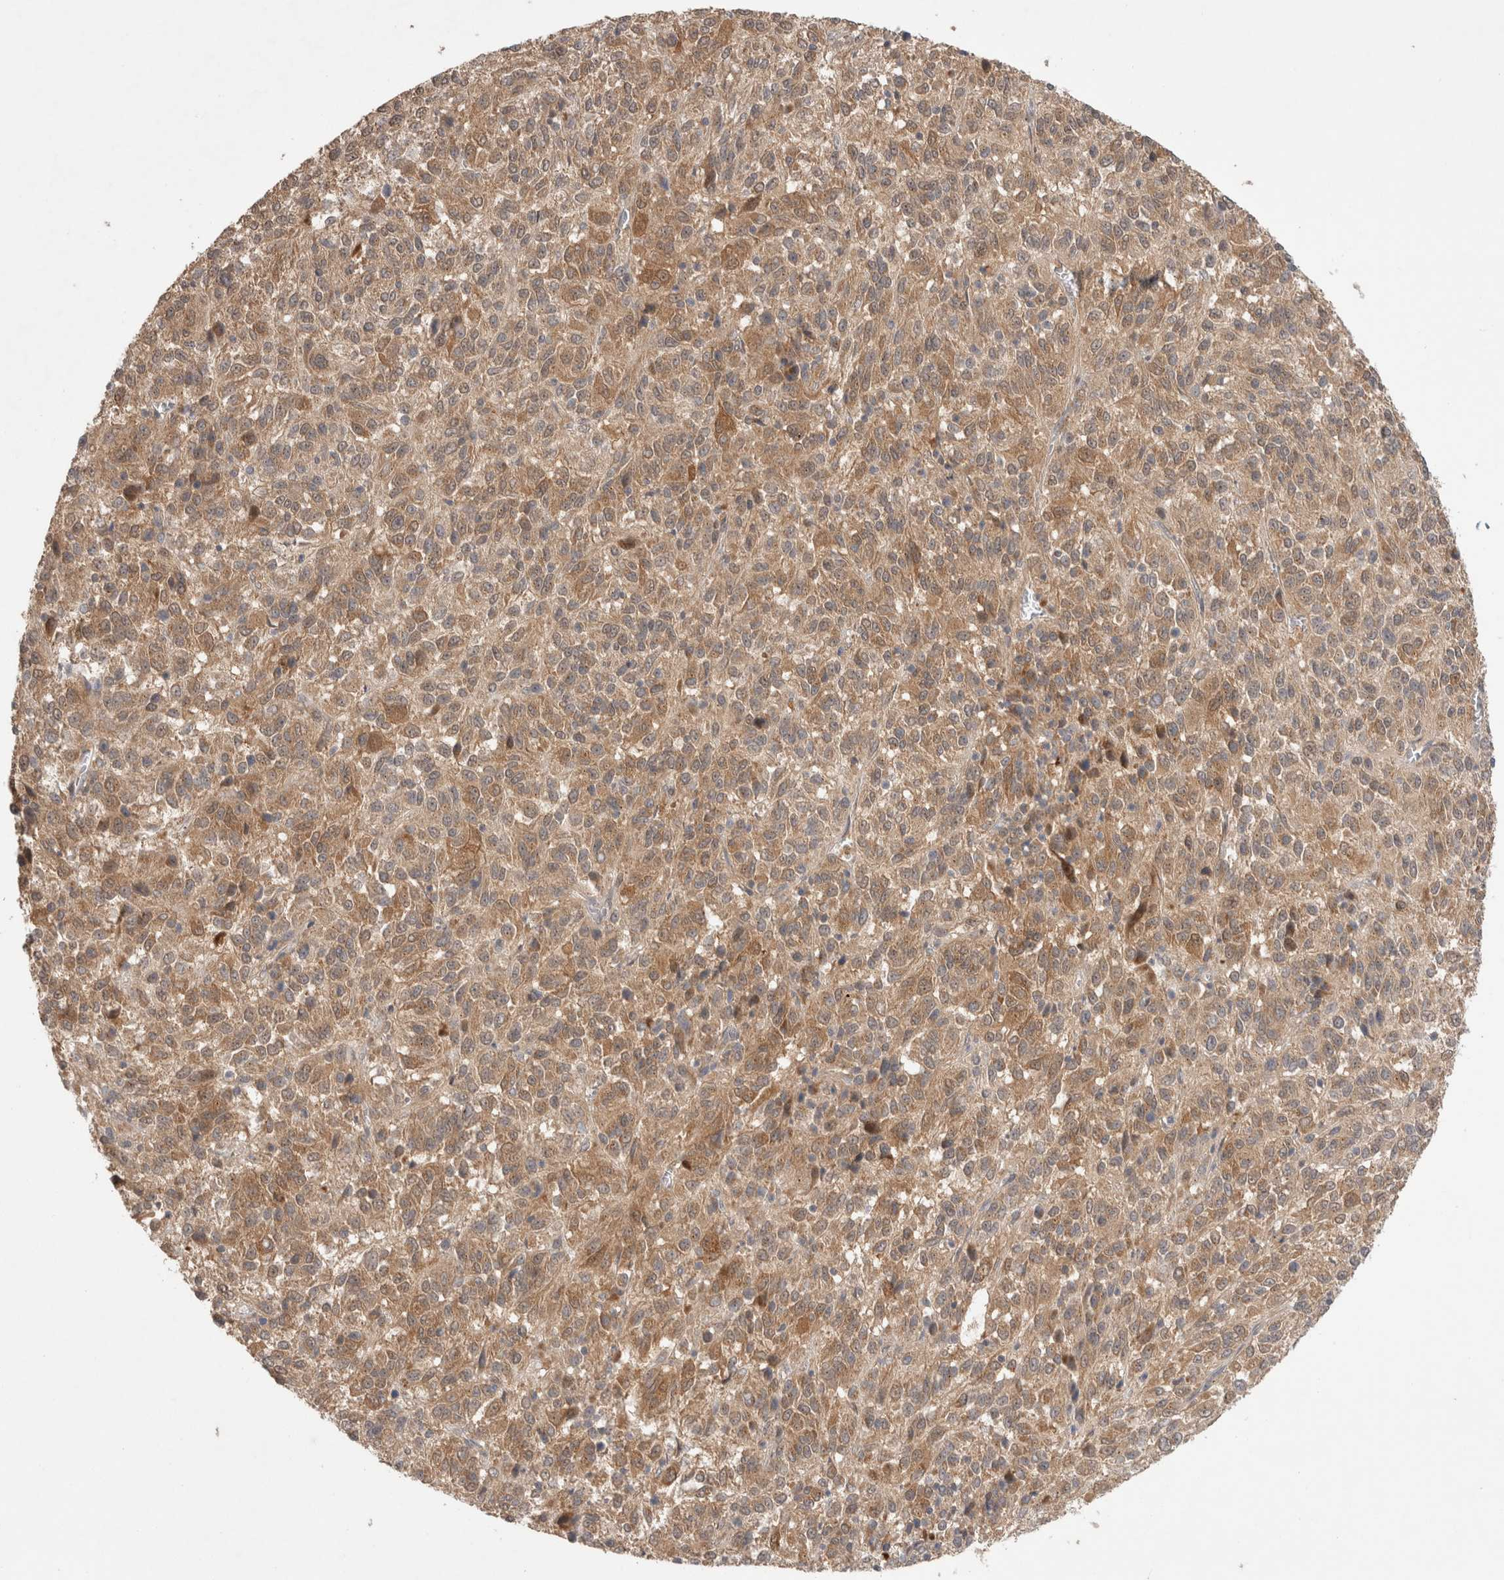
{"staining": {"intensity": "moderate", "quantity": ">75%", "location": "cytoplasmic/membranous"}, "tissue": "melanoma", "cell_type": "Tumor cells", "image_type": "cancer", "snomed": [{"axis": "morphology", "description": "Malignant melanoma, Metastatic site"}, {"axis": "topography", "description": "Lung"}], "caption": "The immunohistochemical stain highlights moderate cytoplasmic/membranous positivity in tumor cells of melanoma tissue. Using DAB (3,3'-diaminobenzidine) (brown) and hematoxylin (blue) stains, captured at high magnification using brightfield microscopy.", "gene": "SLC29A1", "patient": {"sex": "male", "age": 64}}